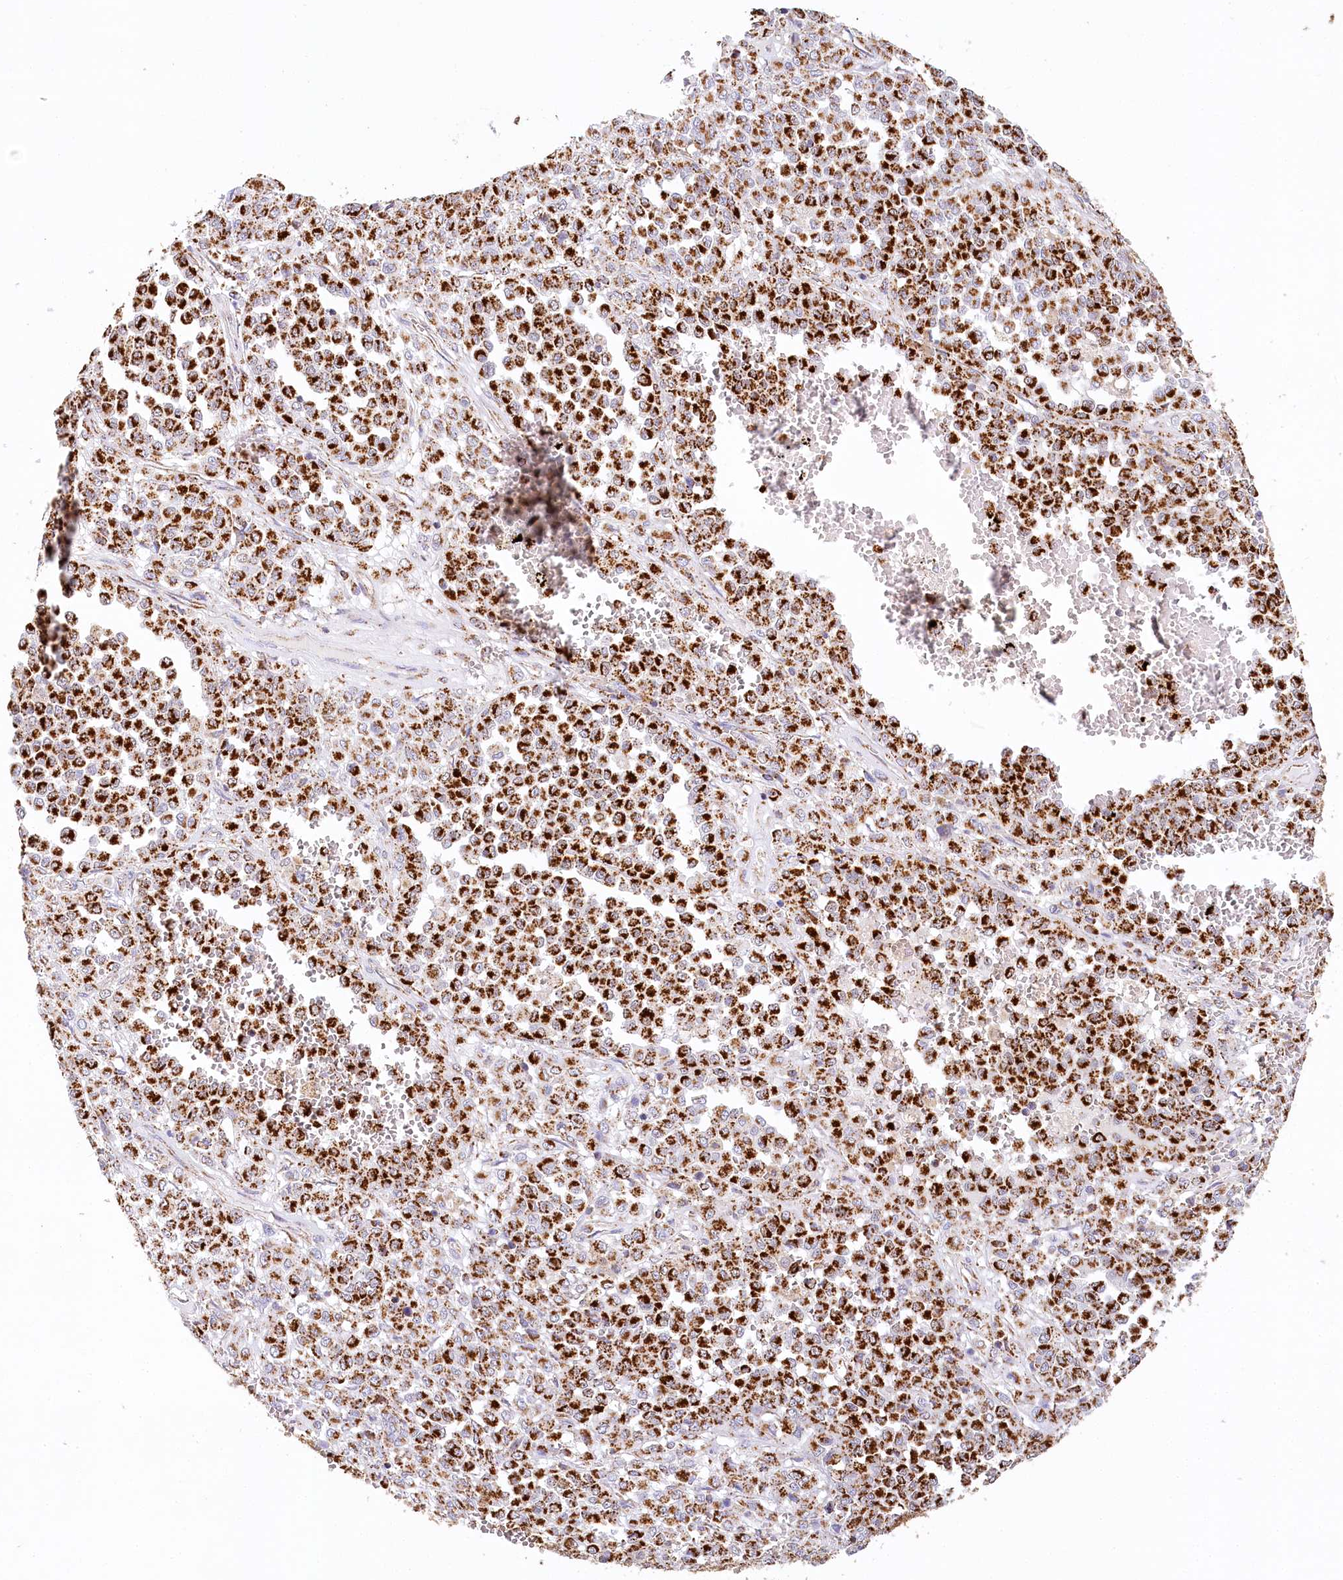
{"staining": {"intensity": "strong", "quantity": ">75%", "location": "cytoplasmic/membranous"}, "tissue": "melanoma", "cell_type": "Tumor cells", "image_type": "cancer", "snomed": [{"axis": "morphology", "description": "Malignant melanoma, Metastatic site"}, {"axis": "topography", "description": "Pancreas"}], "caption": "DAB immunohistochemical staining of human malignant melanoma (metastatic site) exhibits strong cytoplasmic/membranous protein positivity in about >75% of tumor cells.", "gene": "LSS", "patient": {"sex": "female", "age": 30}}